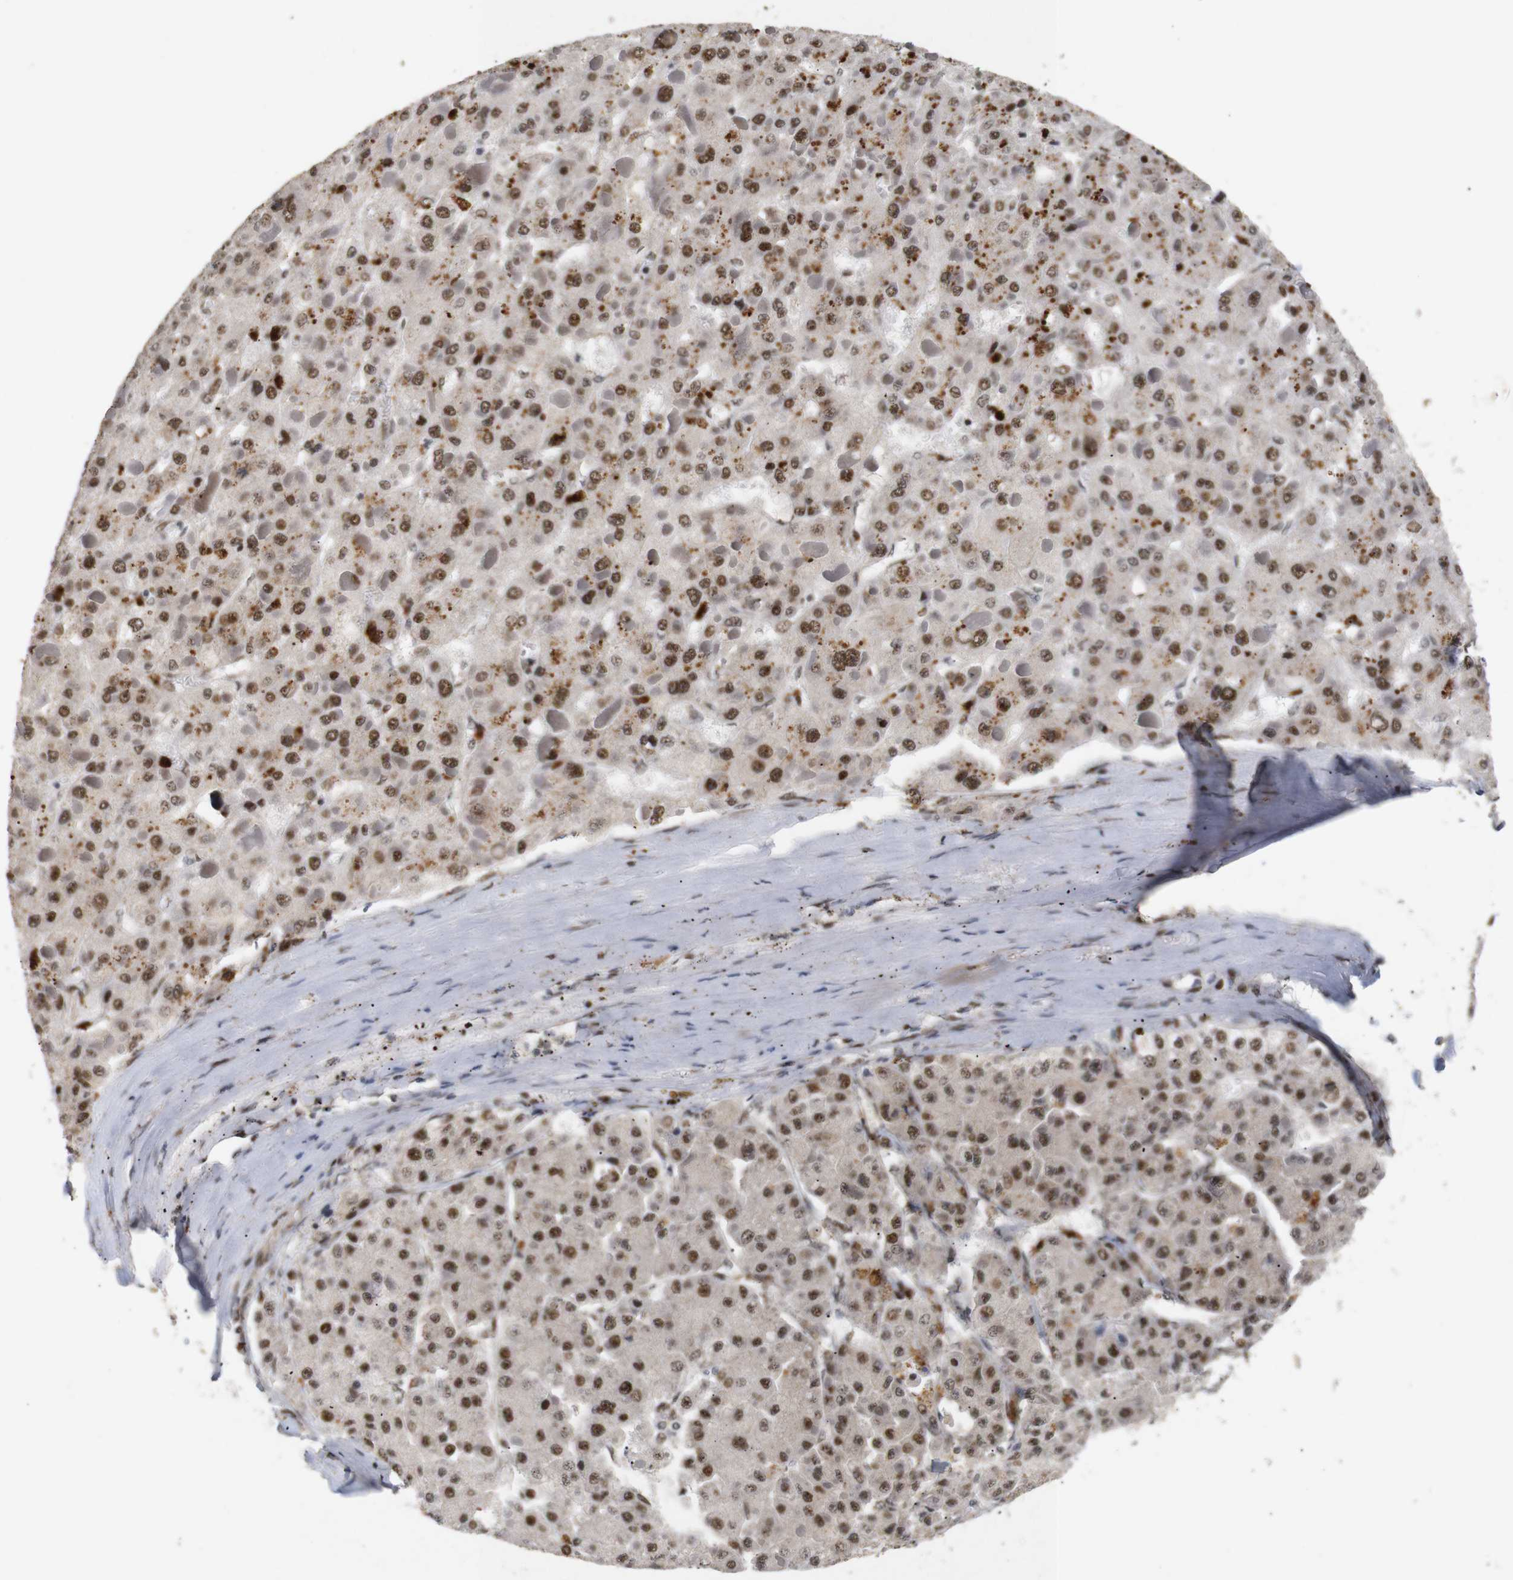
{"staining": {"intensity": "moderate", "quantity": ">75%", "location": "nuclear"}, "tissue": "liver cancer", "cell_type": "Tumor cells", "image_type": "cancer", "snomed": [{"axis": "morphology", "description": "Carcinoma, Hepatocellular, NOS"}, {"axis": "topography", "description": "Liver"}], "caption": "Protein analysis of liver cancer (hepatocellular carcinoma) tissue reveals moderate nuclear expression in about >75% of tumor cells.", "gene": "PYM1", "patient": {"sex": "female", "age": 73}}